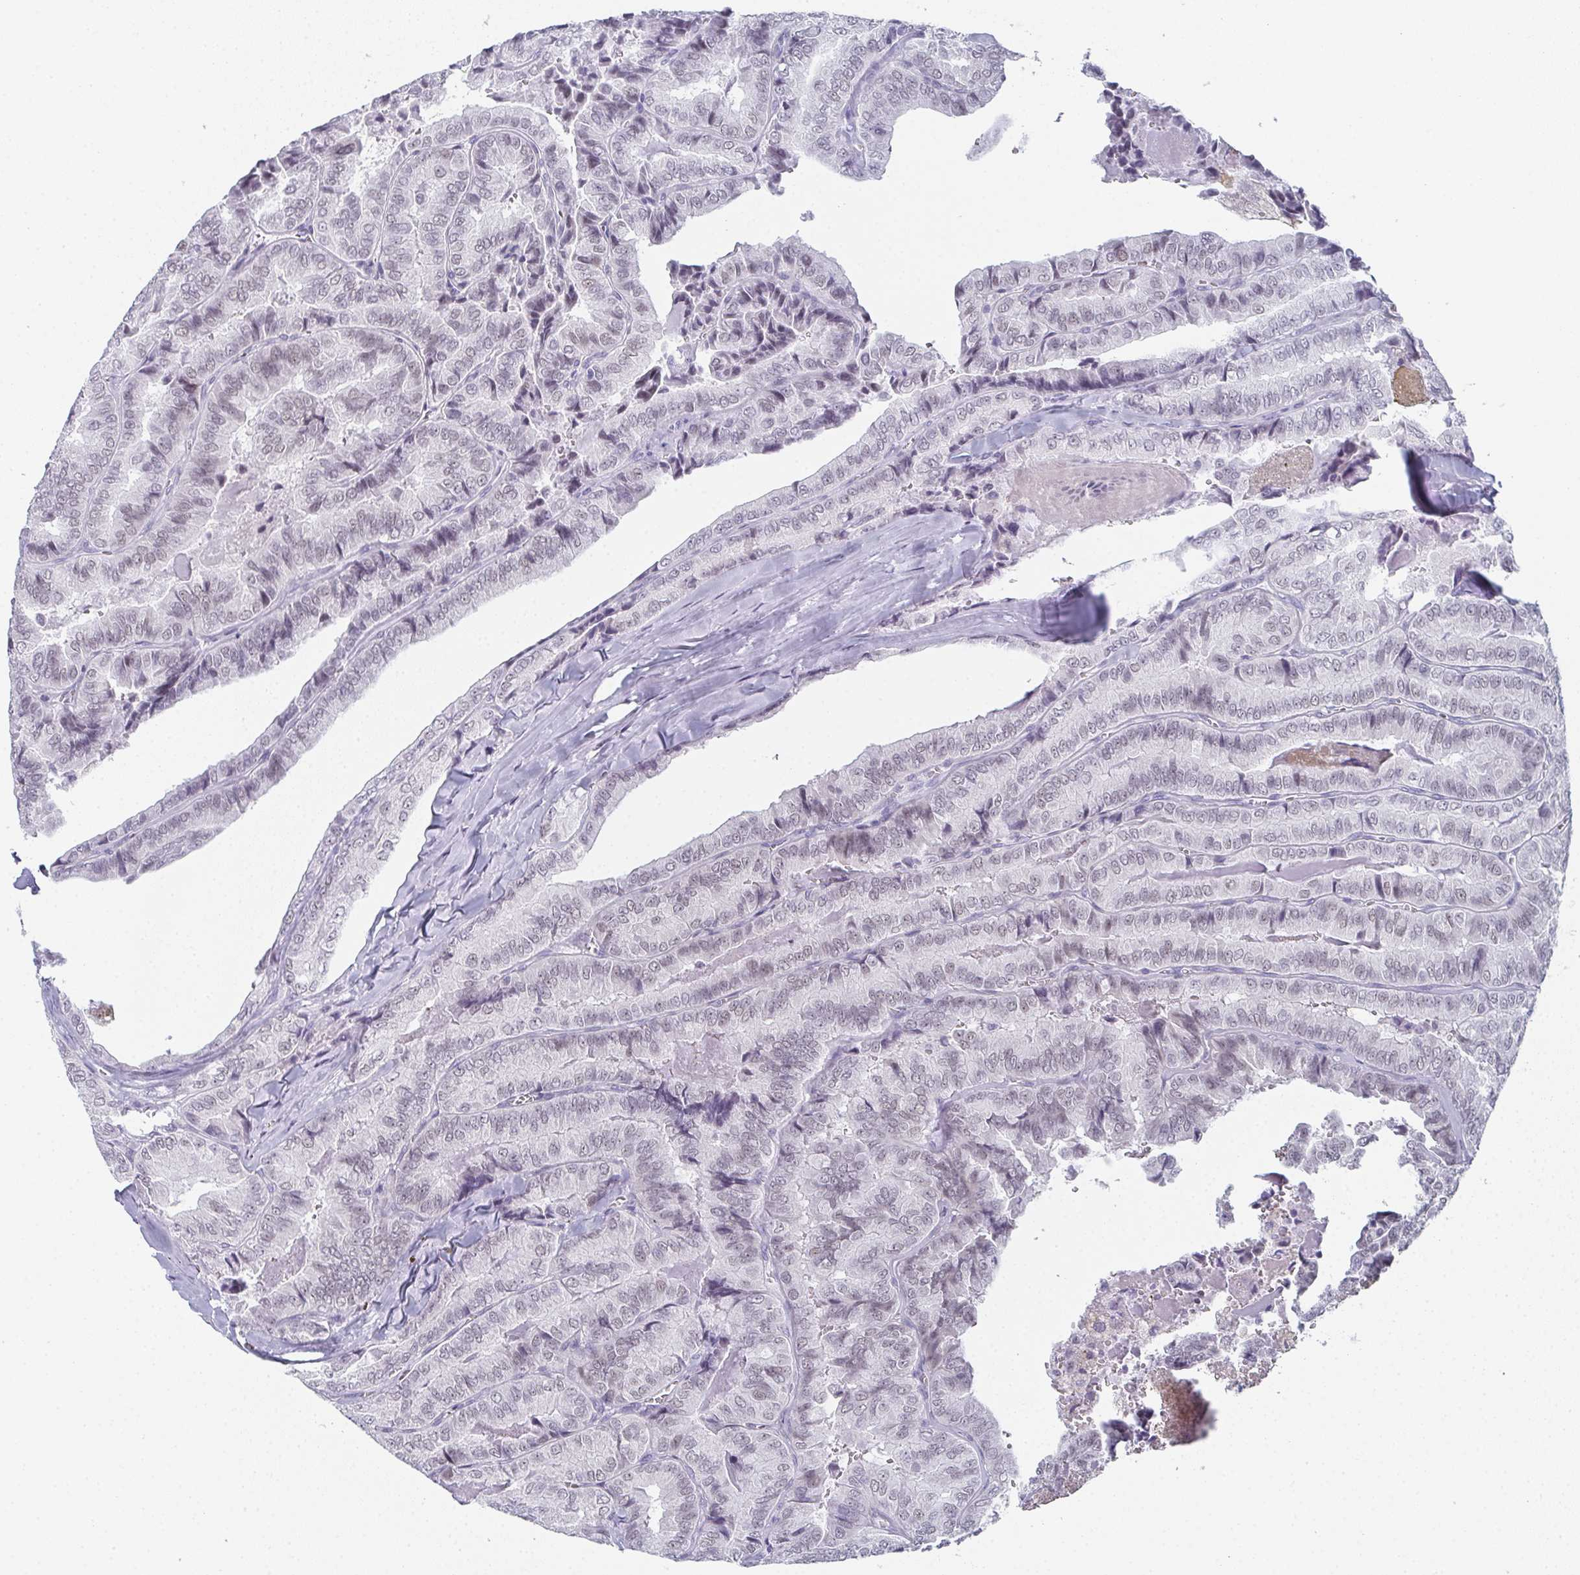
{"staining": {"intensity": "weak", "quantity": "25%-75%", "location": "nuclear"}, "tissue": "thyroid cancer", "cell_type": "Tumor cells", "image_type": "cancer", "snomed": [{"axis": "morphology", "description": "Papillary adenocarcinoma, NOS"}, {"axis": "topography", "description": "Thyroid gland"}], "caption": "High-magnification brightfield microscopy of papillary adenocarcinoma (thyroid) stained with DAB (brown) and counterstained with hematoxylin (blue). tumor cells exhibit weak nuclear expression is identified in approximately25%-75% of cells.", "gene": "PYCR3", "patient": {"sex": "female", "age": 75}}